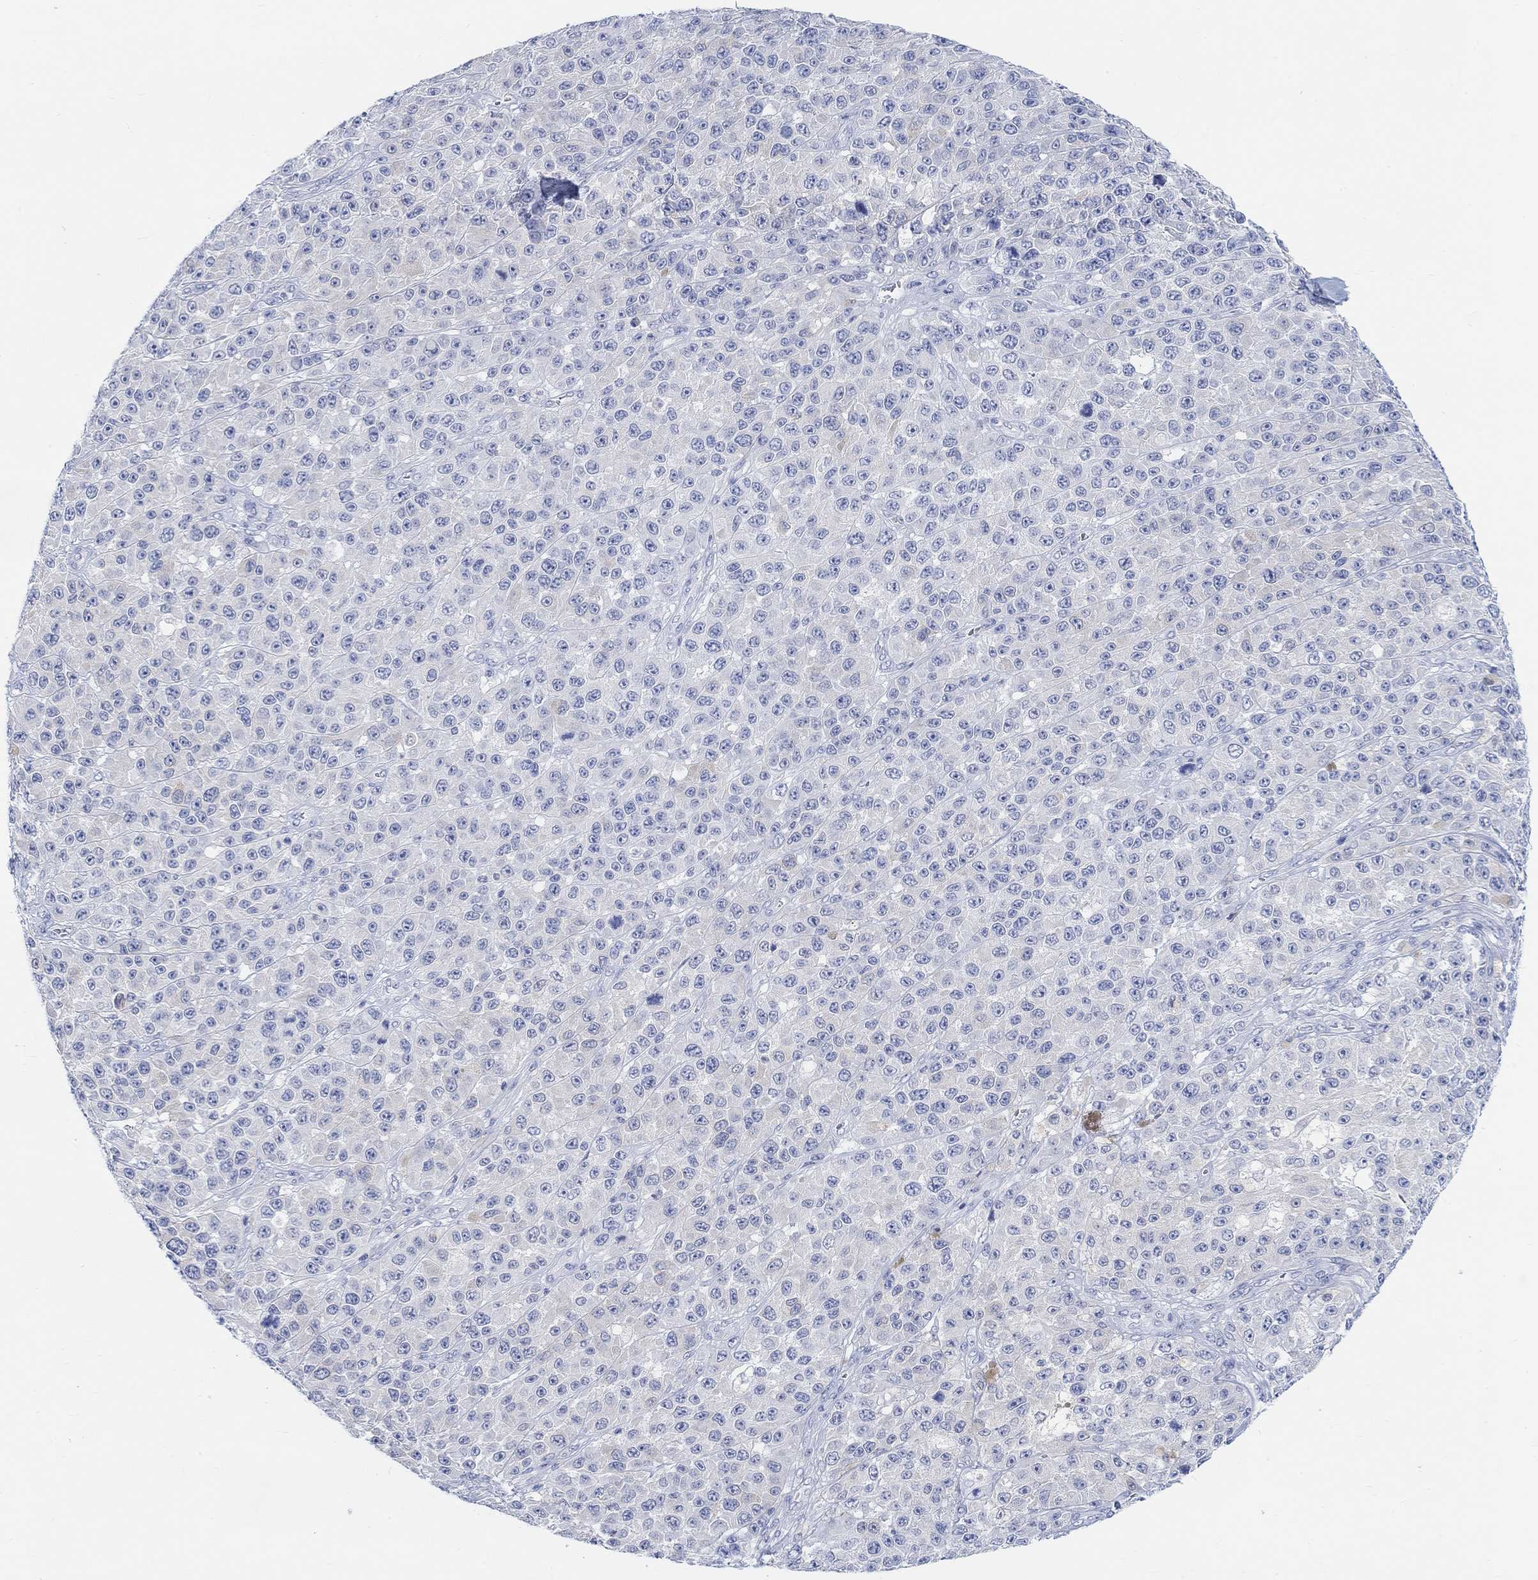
{"staining": {"intensity": "negative", "quantity": "none", "location": "none"}, "tissue": "melanoma", "cell_type": "Tumor cells", "image_type": "cancer", "snomed": [{"axis": "morphology", "description": "Malignant melanoma, NOS"}, {"axis": "topography", "description": "Skin"}], "caption": "Immunohistochemistry (IHC) micrograph of neoplastic tissue: human melanoma stained with DAB shows no significant protein expression in tumor cells.", "gene": "ENO4", "patient": {"sex": "female", "age": 58}}